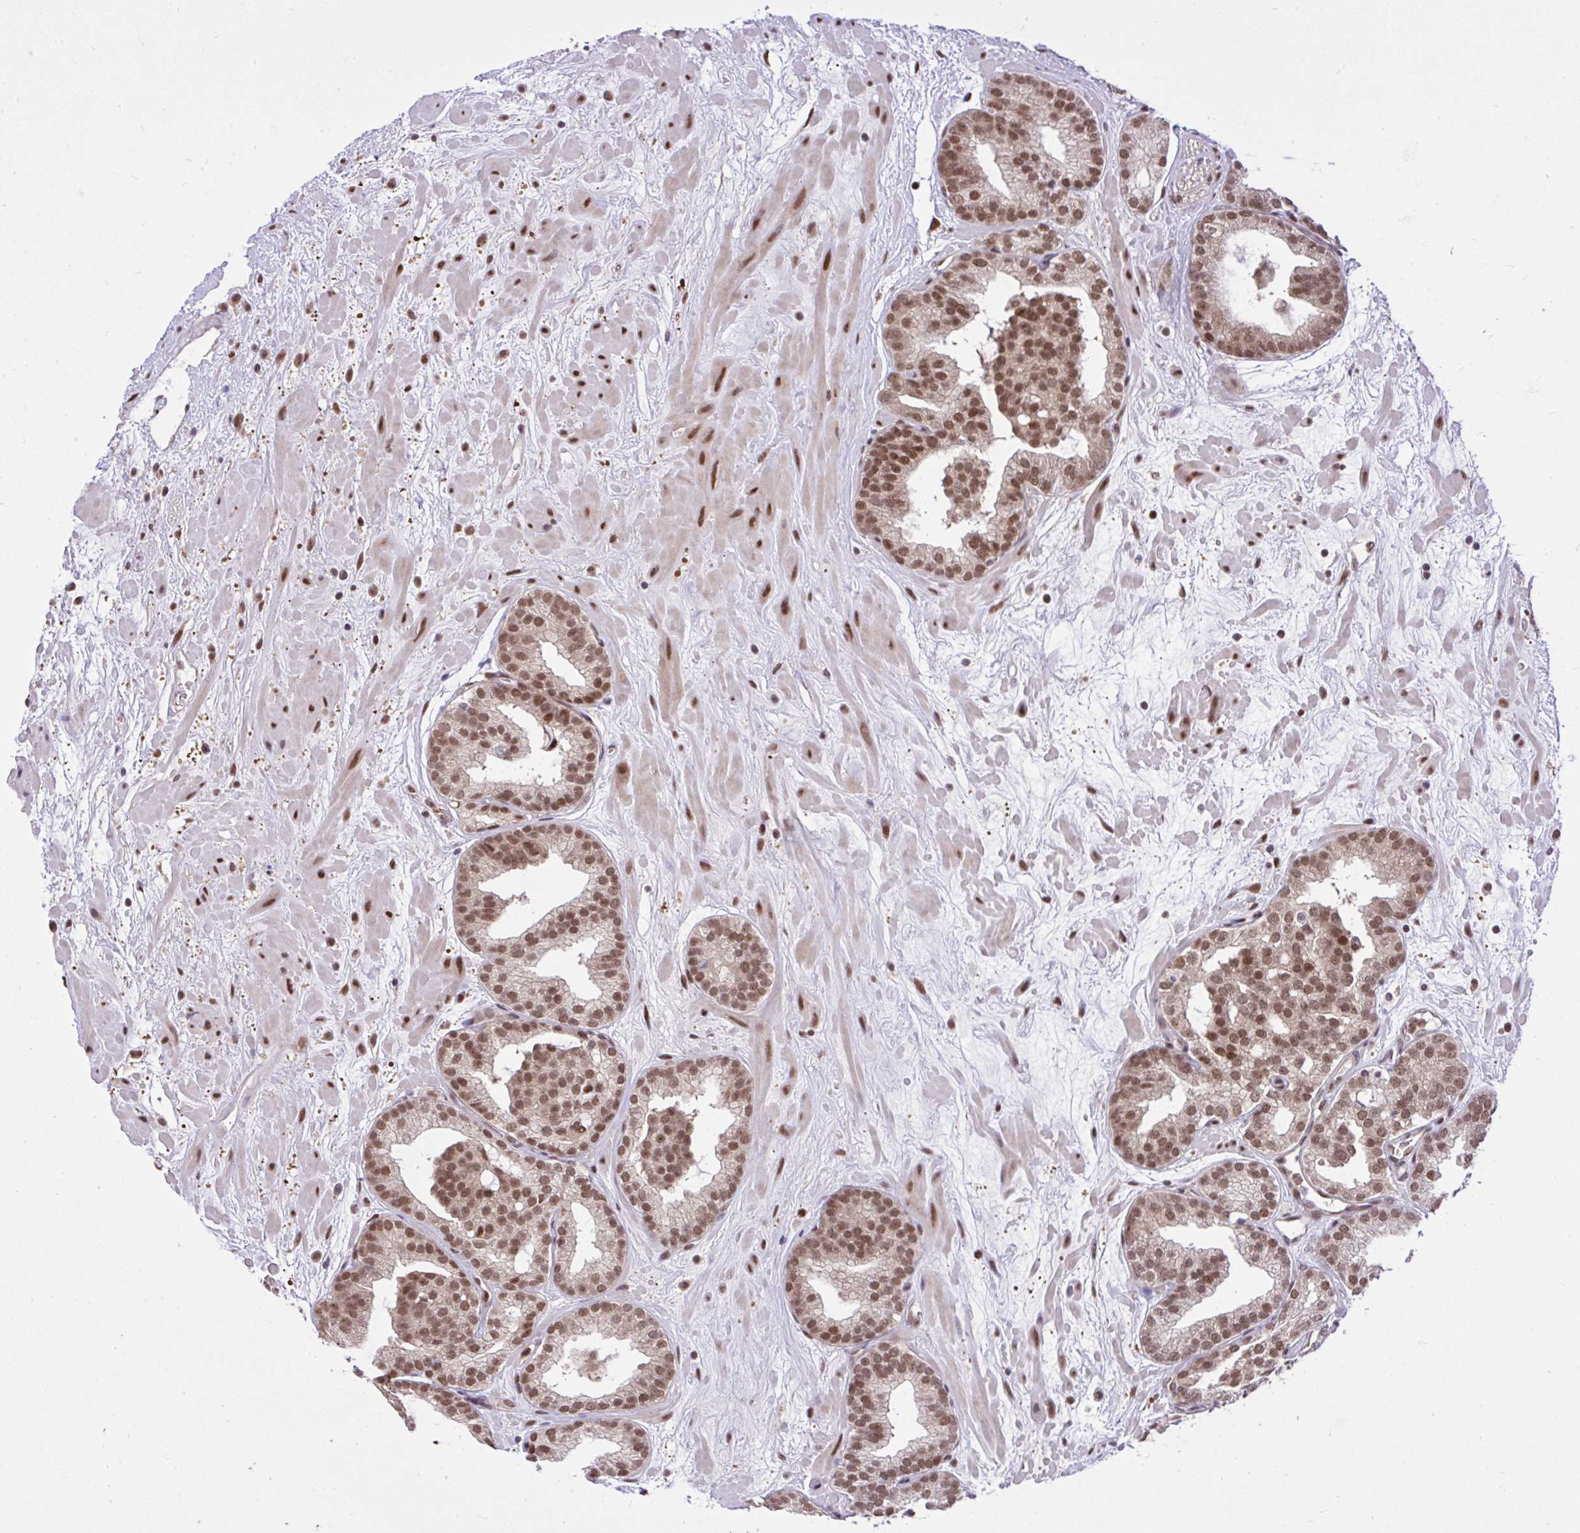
{"staining": {"intensity": "moderate", "quantity": ">75%", "location": "nuclear"}, "tissue": "prostate cancer", "cell_type": "Tumor cells", "image_type": "cancer", "snomed": [{"axis": "morphology", "description": "Adenocarcinoma, High grade"}, {"axis": "topography", "description": "Prostate"}], "caption": "The image reveals staining of prostate cancer (adenocarcinoma (high-grade)), revealing moderate nuclear protein staining (brown color) within tumor cells.", "gene": "GLIS3", "patient": {"sex": "male", "age": 66}}